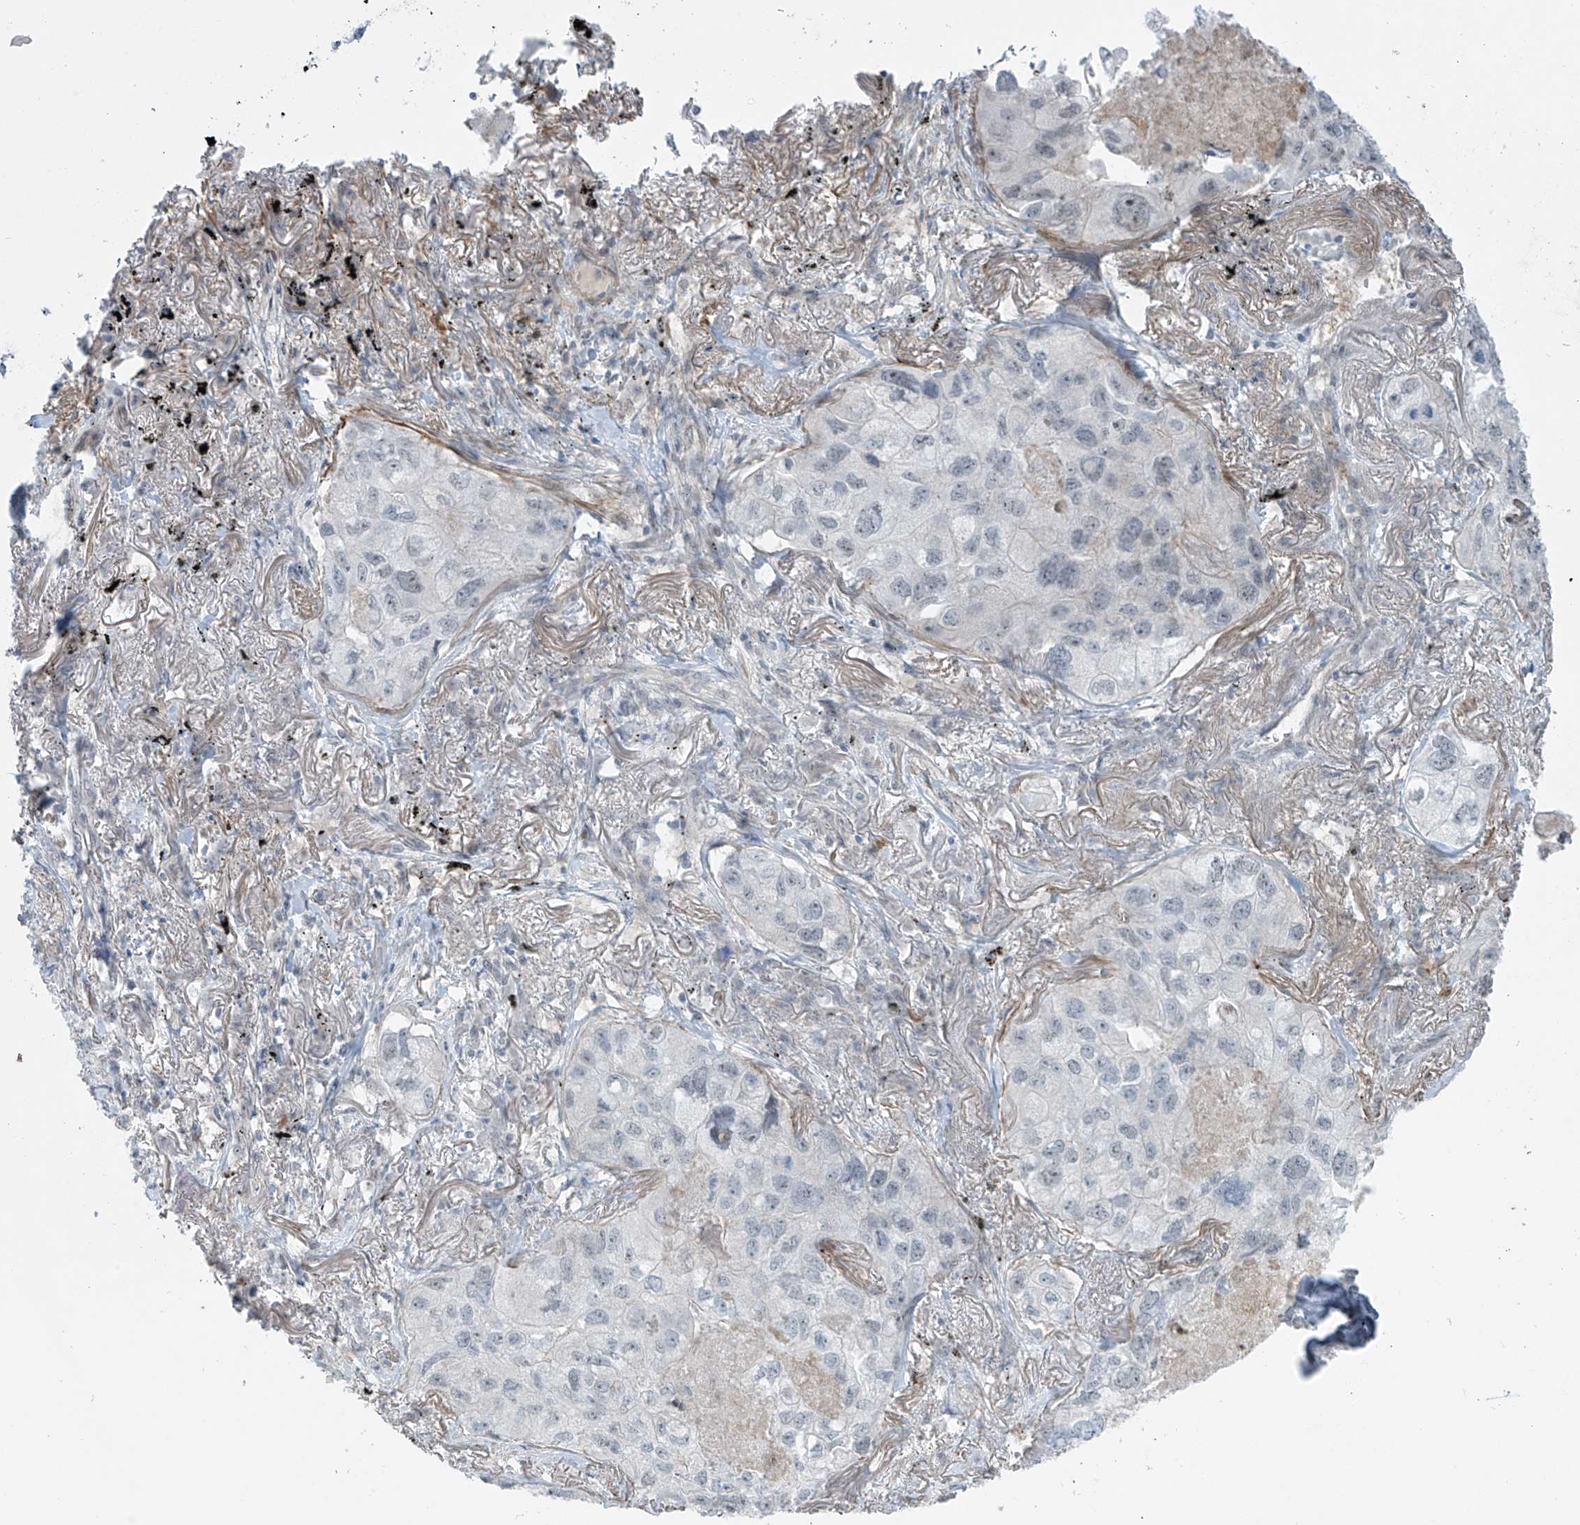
{"staining": {"intensity": "negative", "quantity": "none", "location": "none"}, "tissue": "lung cancer", "cell_type": "Tumor cells", "image_type": "cancer", "snomed": [{"axis": "morphology", "description": "Adenocarcinoma, NOS"}, {"axis": "topography", "description": "Lung"}], "caption": "This micrograph is of lung adenocarcinoma stained with immunohistochemistry (IHC) to label a protein in brown with the nuclei are counter-stained blue. There is no expression in tumor cells. (DAB IHC visualized using brightfield microscopy, high magnification).", "gene": "RASGEF1A", "patient": {"sex": "male", "age": 65}}